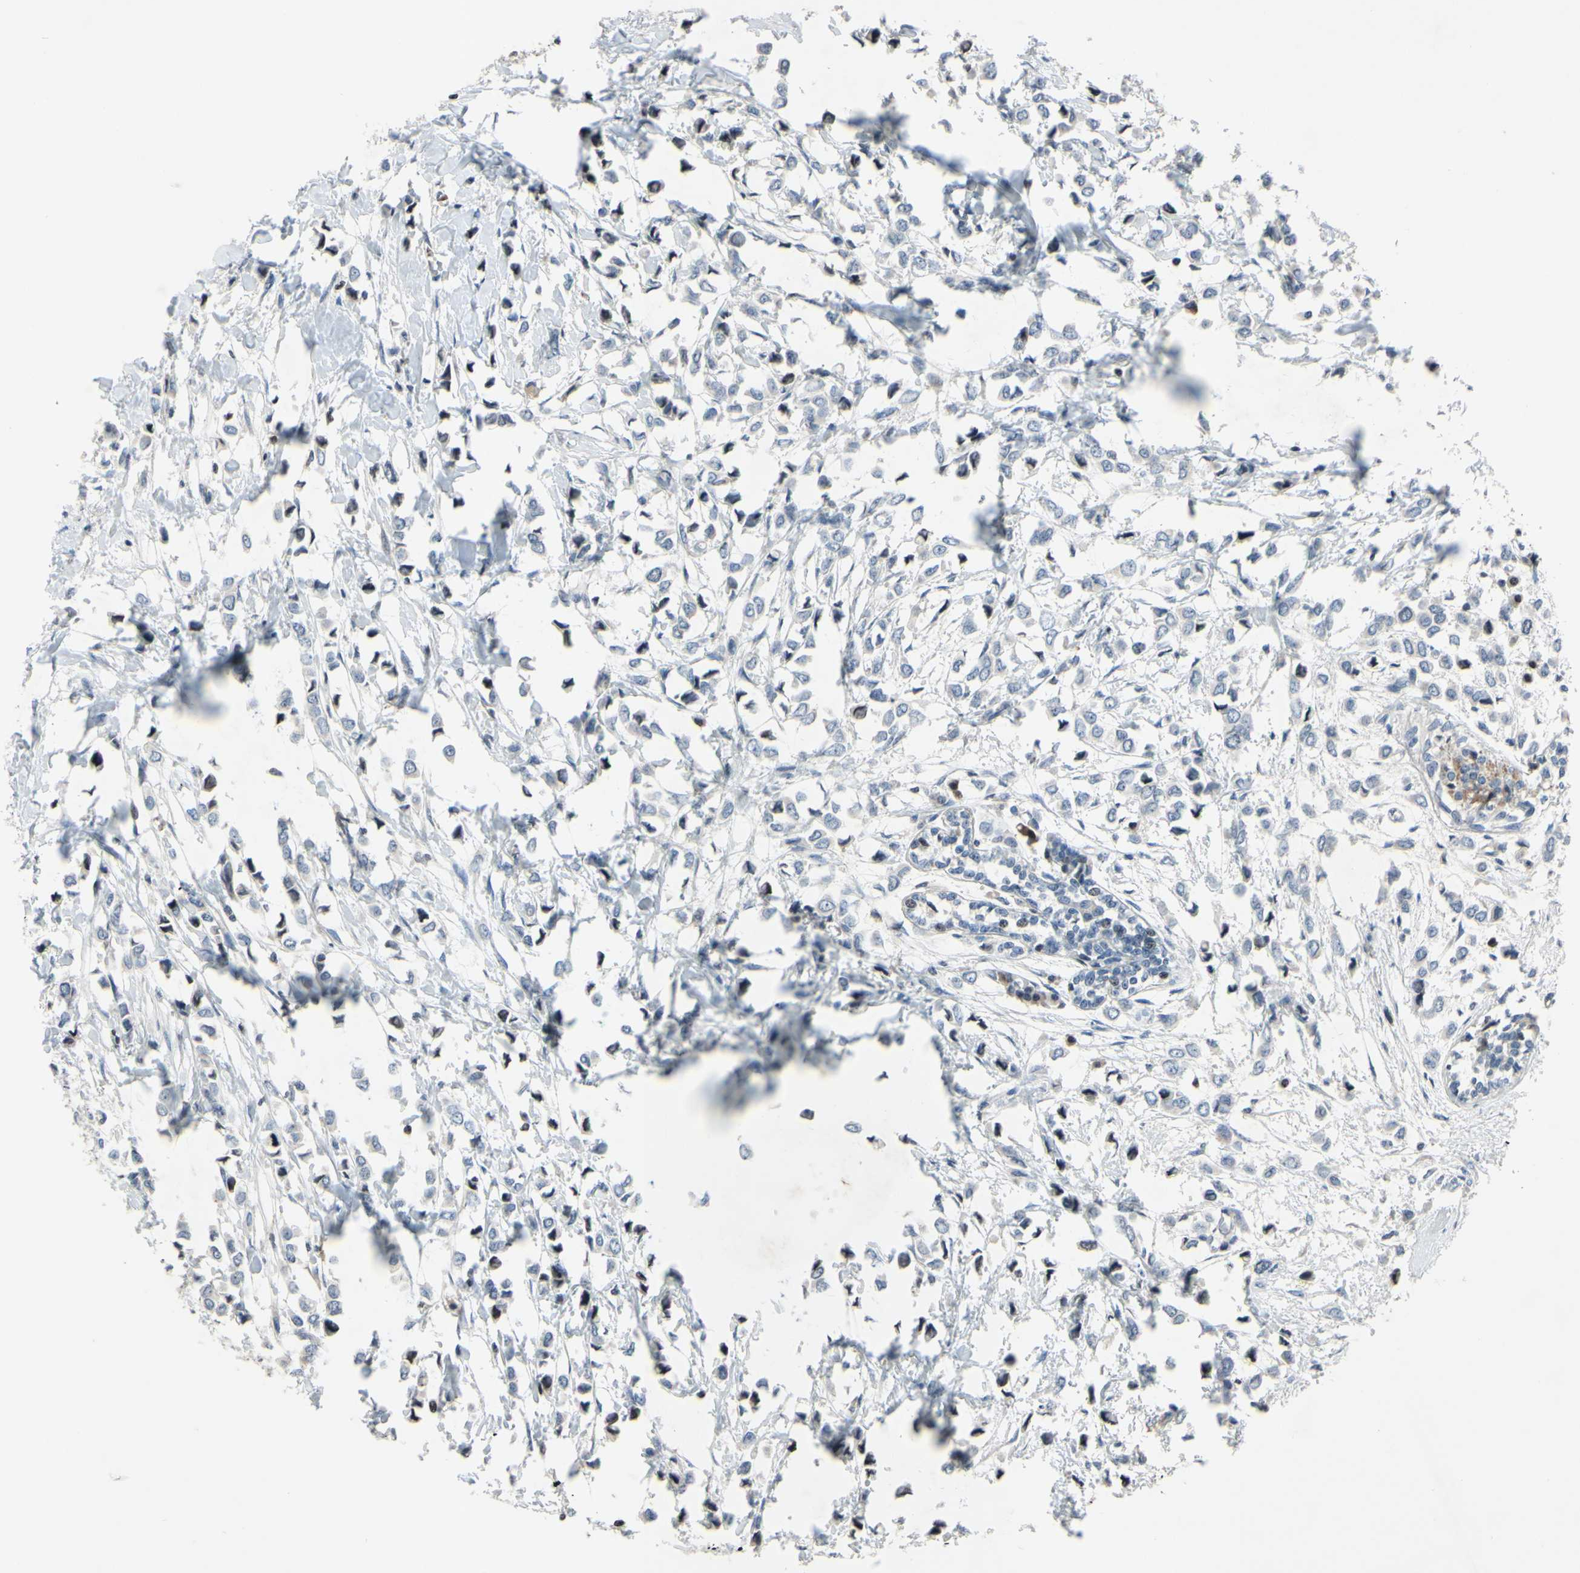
{"staining": {"intensity": "weak", "quantity": "<25%", "location": "nuclear"}, "tissue": "breast cancer", "cell_type": "Tumor cells", "image_type": "cancer", "snomed": [{"axis": "morphology", "description": "Lobular carcinoma"}, {"axis": "topography", "description": "Breast"}], "caption": "This is an IHC histopathology image of breast lobular carcinoma. There is no positivity in tumor cells.", "gene": "ARG1", "patient": {"sex": "female", "age": 51}}